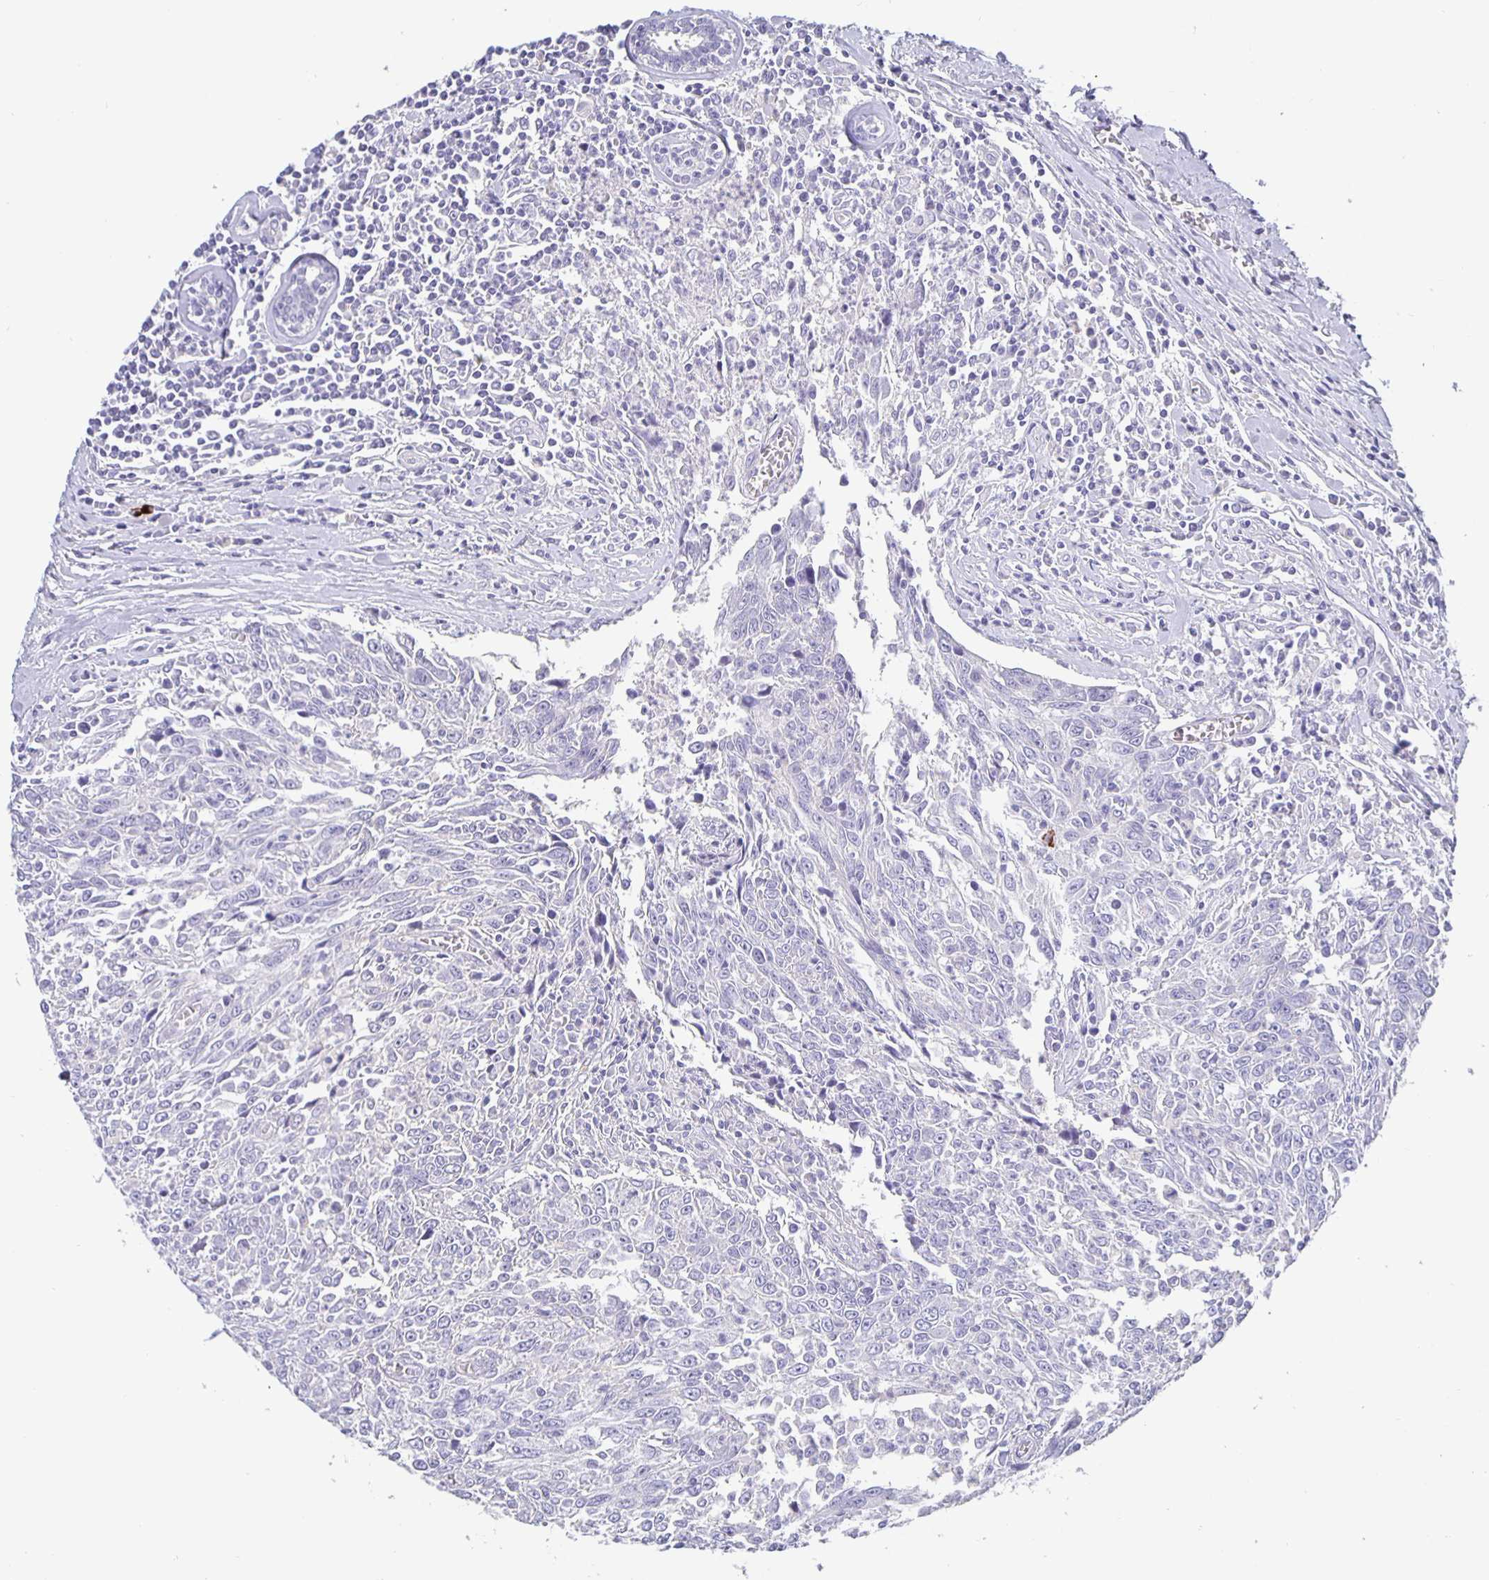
{"staining": {"intensity": "negative", "quantity": "none", "location": "none"}, "tissue": "breast cancer", "cell_type": "Tumor cells", "image_type": "cancer", "snomed": [{"axis": "morphology", "description": "Duct carcinoma"}, {"axis": "topography", "description": "Breast"}], "caption": "A histopathology image of breast cancer (invasive ductal carcinoma) stained for a protein demonstrates no brown staining in tumor cells.", "gene": "GDF15", "patient": {"sex": "female", "age": 50}}